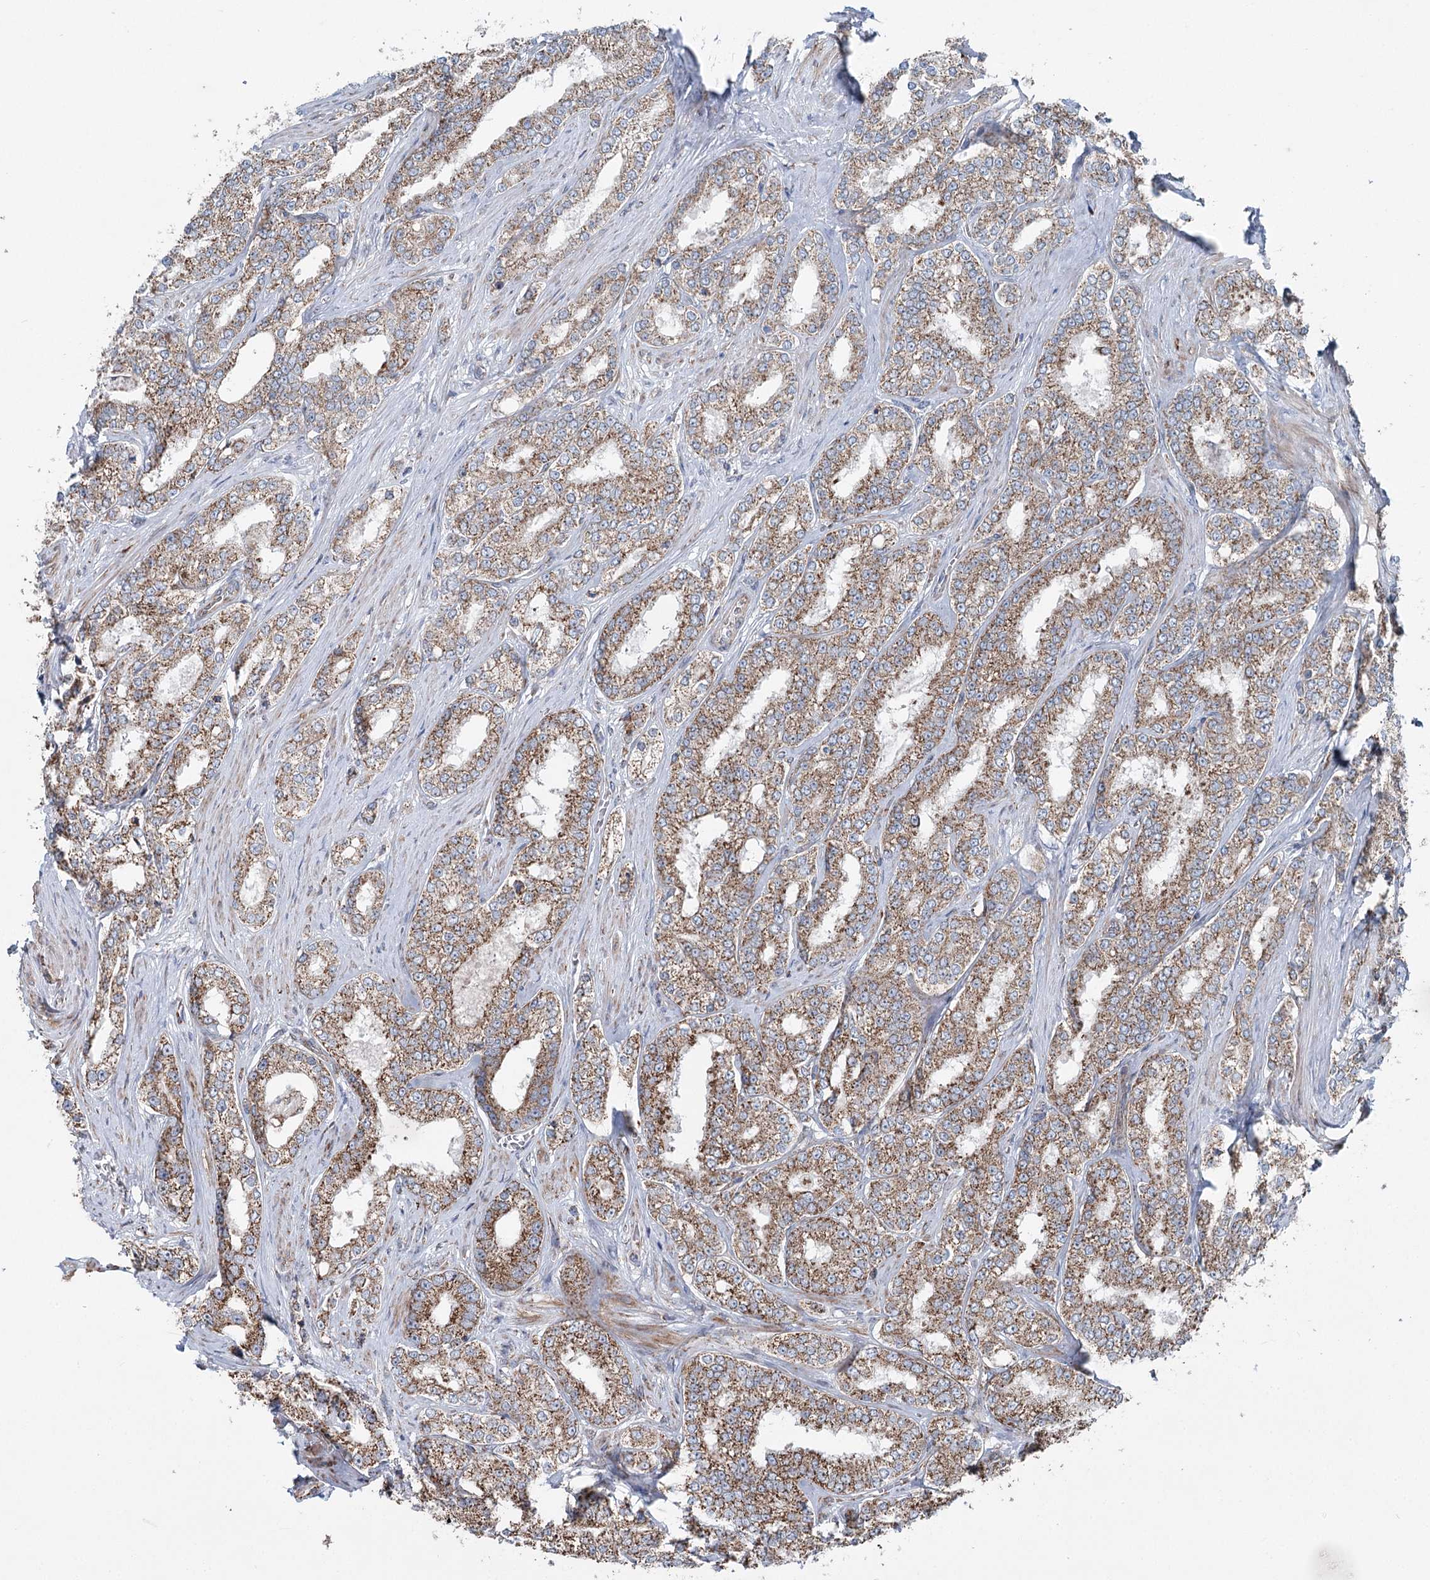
{"staining": {"intensity": "strong", "quantity": ">75%", "location": "cytoplasmic/membranous"}, "tissue": "prostate cancer", "cell_type": "Tumor cells", "image_type": "cancer", "snomed": [{"axis": "morphology", "description": "Normal tissue, NOS"}, {"axis": "morphology", "description": "Adenocarcinoma, High grade"}, {"axis": "topography", "description": "Prostate"}], "caption": "Immunohistochemistry (IHC) (DAB) staining of prostate cancer (high-grade adenocarcinoma) reveals strong cytoplasmic/membranous protein expression in about >75% of tumor cells.", "gene": "UCN3", "patient": {"sex": "male", "age": 83}}